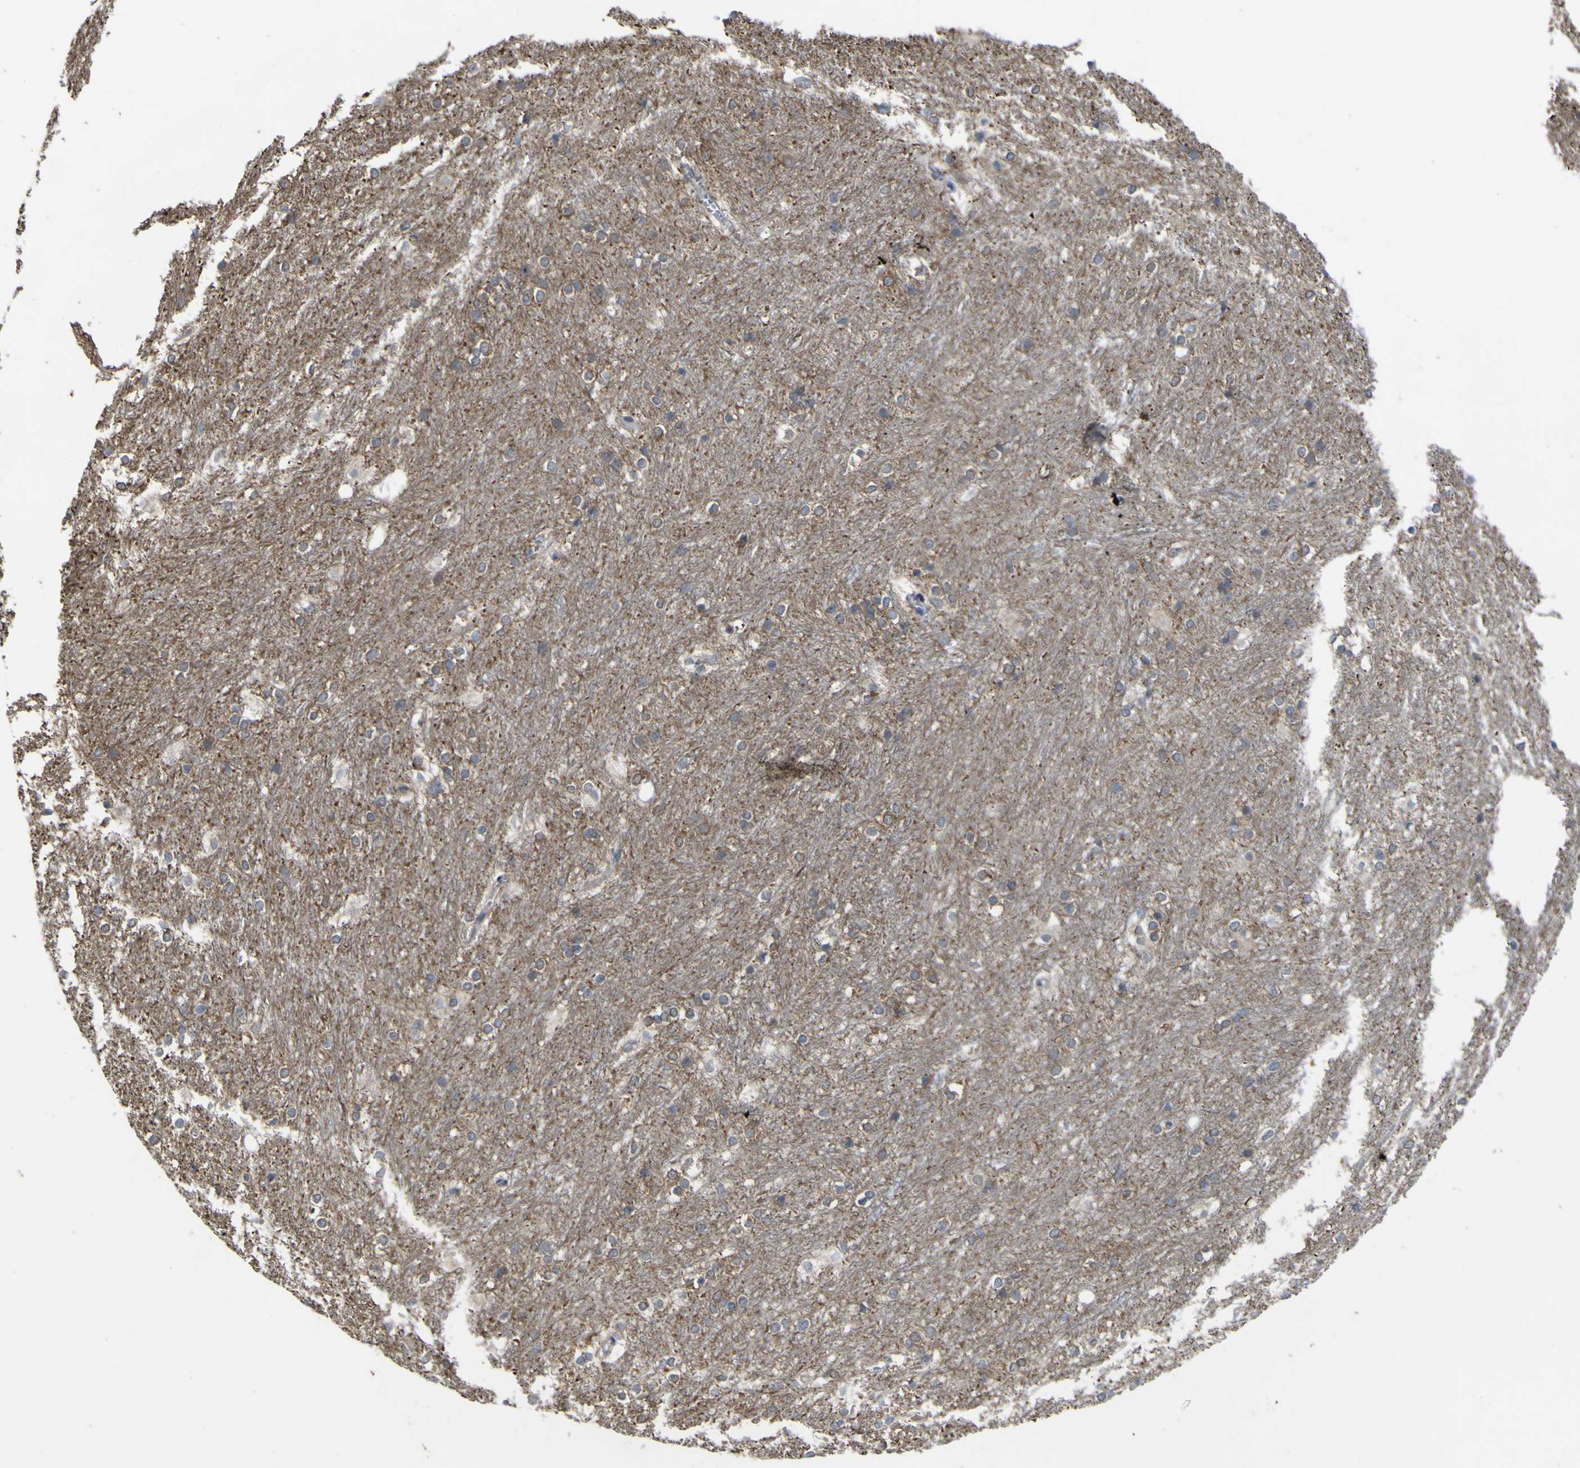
{"staining": {"intensity": "negative", "quantity": "none", "location": "none"}, "tissue": "caudate", "cell_type": "Glial cells", "image_type": "normal", "snomed": [{"axis": "morphology", "description": "Normal tissue, NOS"}, {"axis": "topography", "description": "Lateral ventricle wall"}], "caption": "The IHC image has no significant expression in glial cells of caudate.", "gene": "TNFRSF11A", "patient": {"sex": "female", "age": 19}}